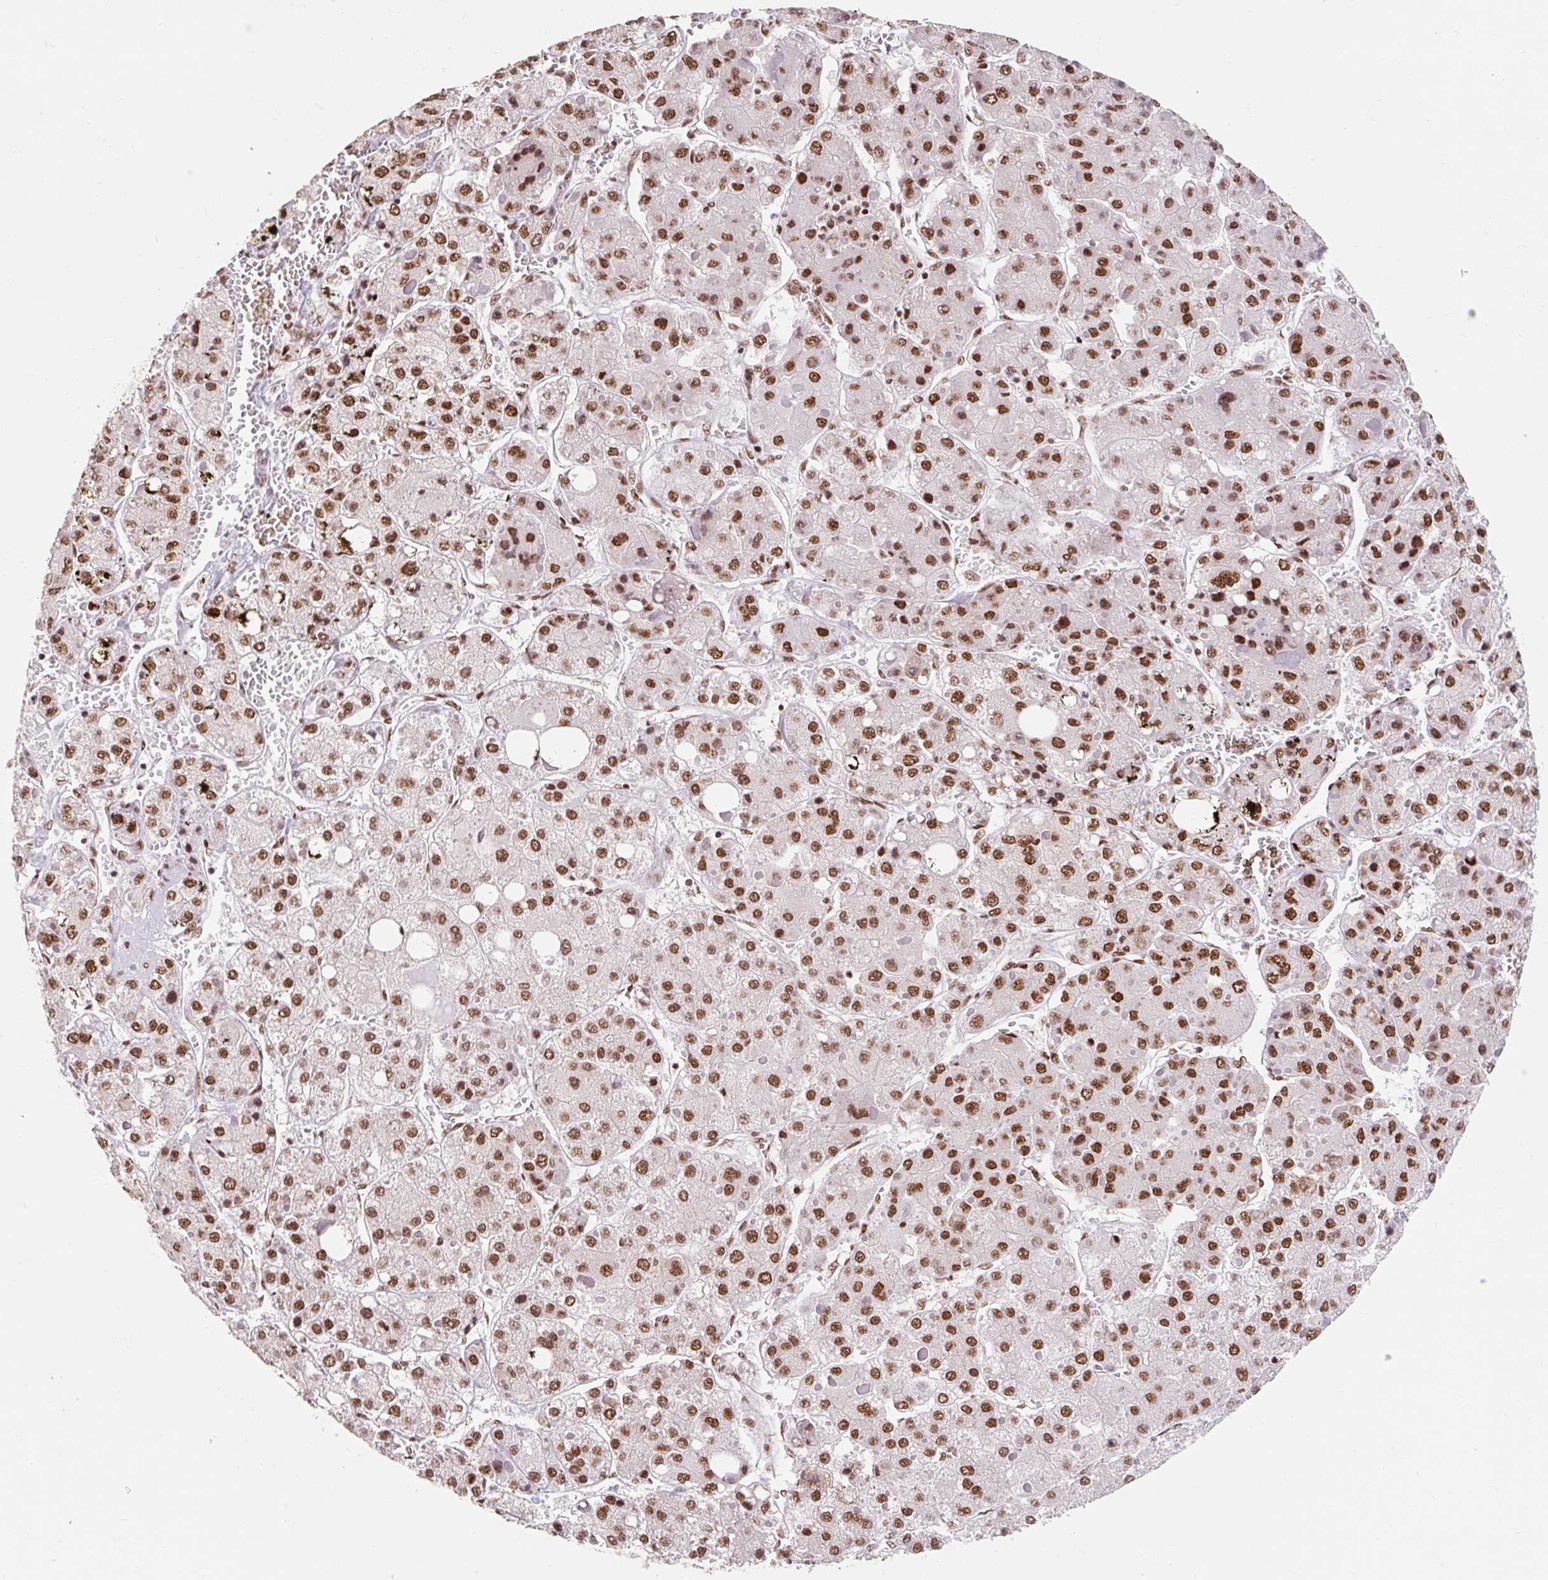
{"staining": {"intensity": "strong", "quantity": ">75%", "location": "nuclear"}, "tissue": "liver cancer", "cell_type": "Tumor cells", "image_type": "cancer", "snomed": [{"axis": "morphology", "description": "Carcinoma, Hepatocellular, NOS"}, {"axis": "topography", "description": "Liver"}], "caption": "This is an image of immunohistochemistry (IHC) staining of liver hepatocellular carcinoma, which shows strong positivity in the nuclear of tumor cells.", "gene": "SRSF10", "patient": {"sex": "female", "age": 73}}